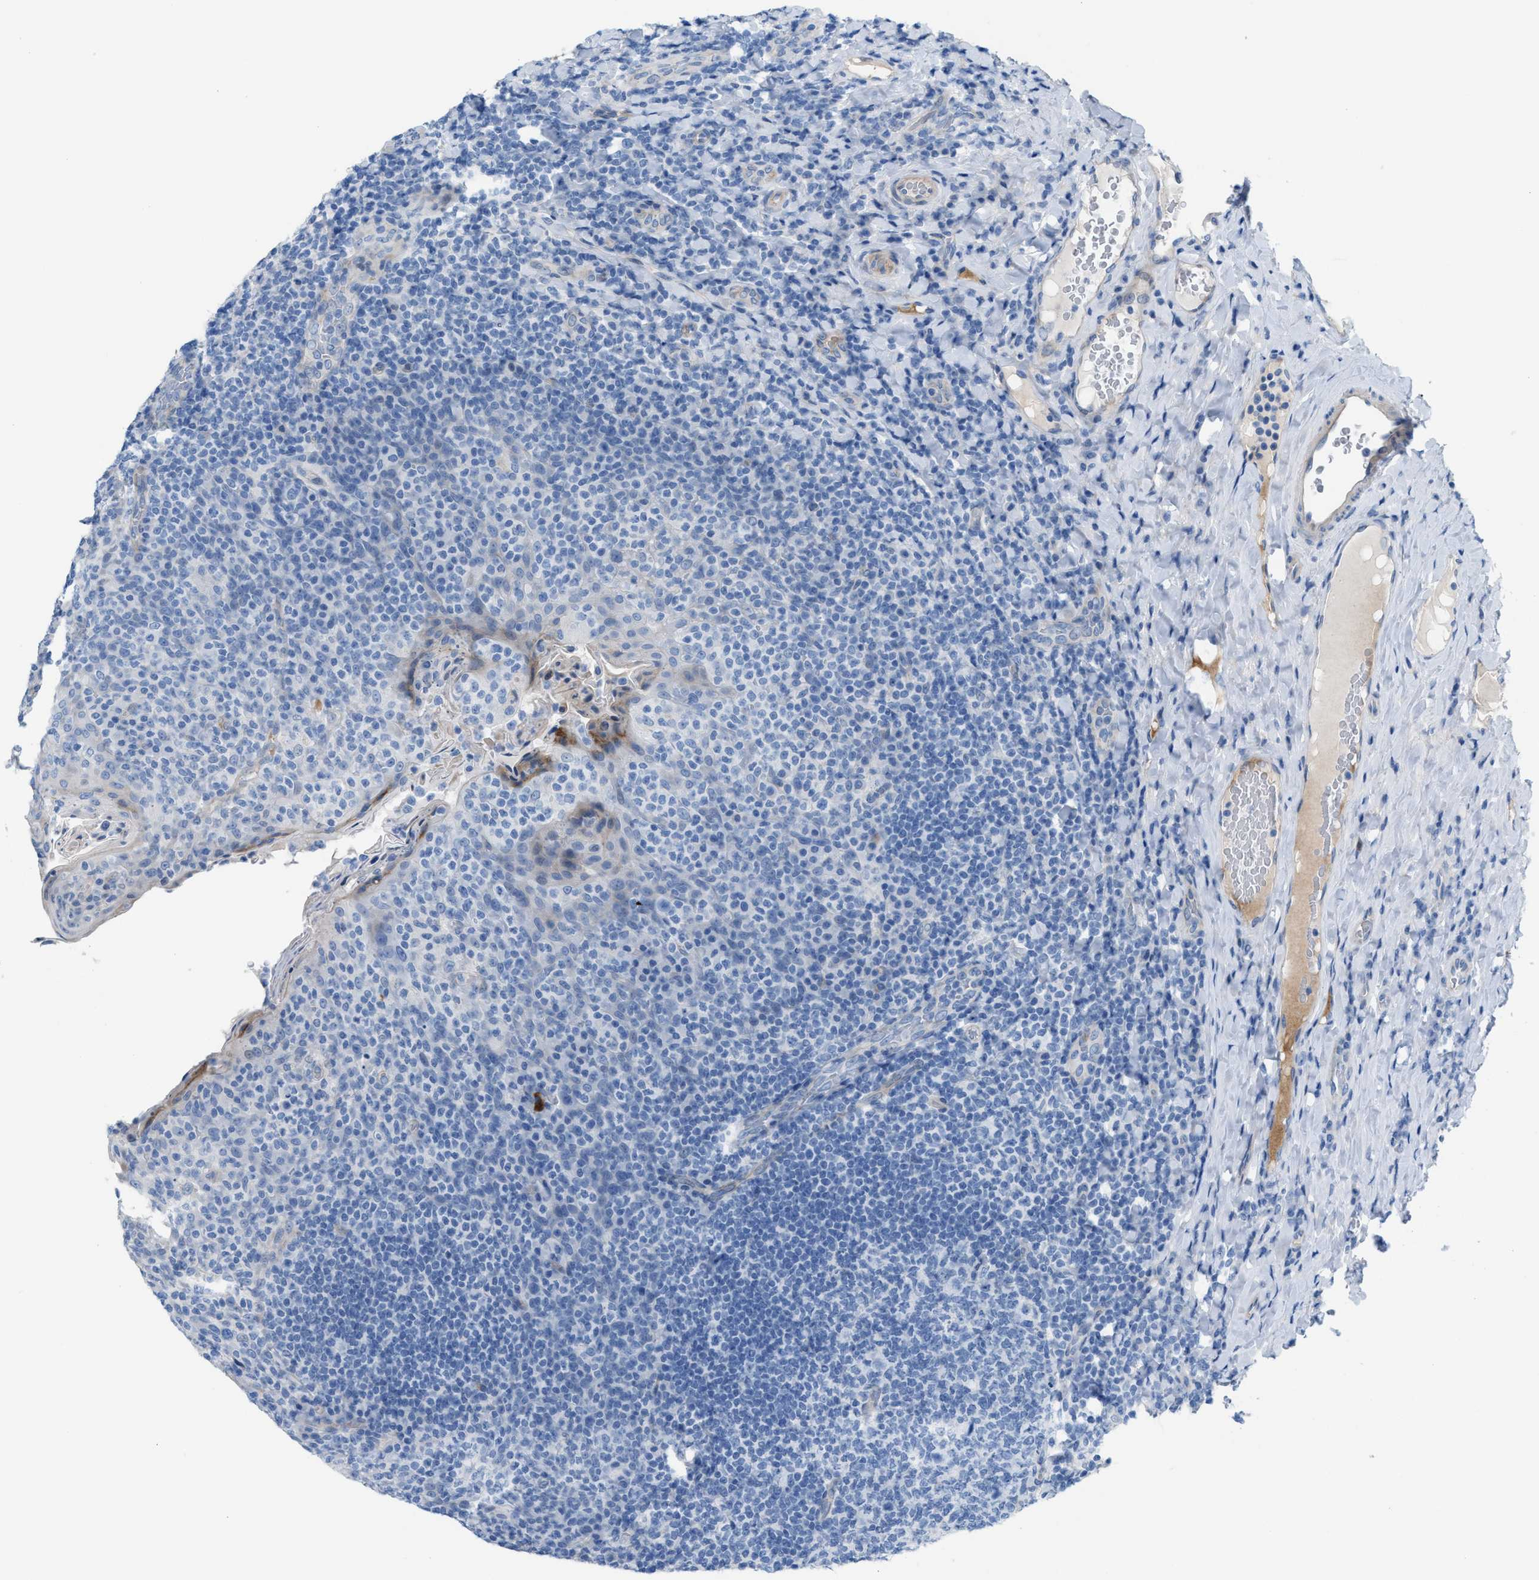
{"staining": {"intensity": "negative", "quantity": "none", "location": "none"}, "tissue": "tonsil", "cell_type": "Germinal center cells", "image_type": "normal", "snomed": [{"axis": "morphology", "description": "Normal tissue, NOS"}, {"axis": "topography", "description": "Tonsil"}], "caption": "Micrograph shows no significant protein staining in germinal center cells of normal tonsil.", "gene": "MPP3", "patient": {"sex": "male", "age": 17}}